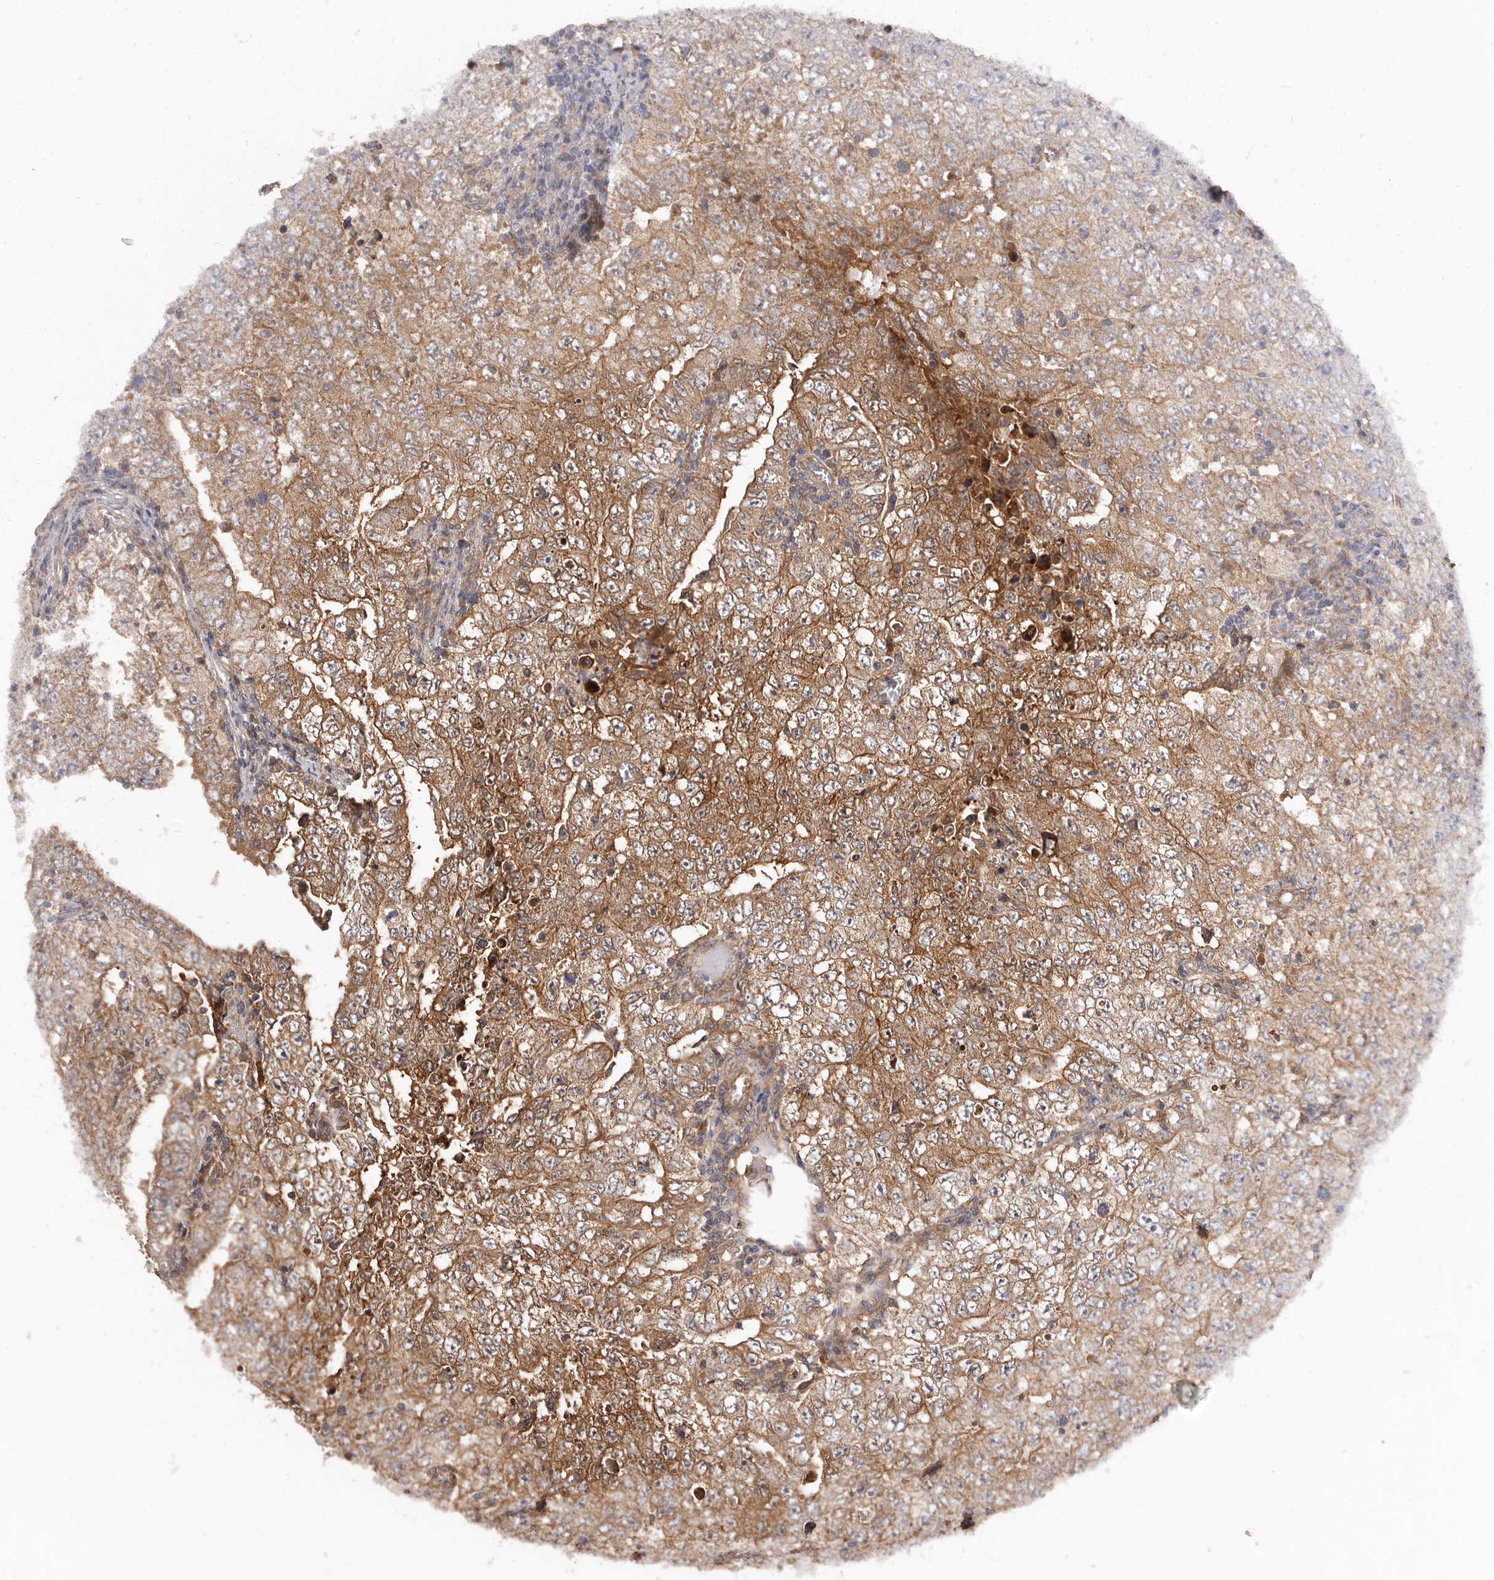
{"staining": {"intensity": "moderate", "quantity": ">75%", "location": "cytoplasmic/membranous"}, "tissue": "testis cancer", "cell_type": "Tumor cells", "image_type": "cancer", "snomed": [{"axis": "morphology", "description": "Carcinoma, Embryonal, NOS"}, {"axis": "topography", "description": "Testis"}], "caption": "Human testis cancer (embryonal carcinoma) stained with a protein marker reveals moderate staining in tumor cells.", "gene": "COQ8B", "patient": {"sex": "male", "age": 26}}